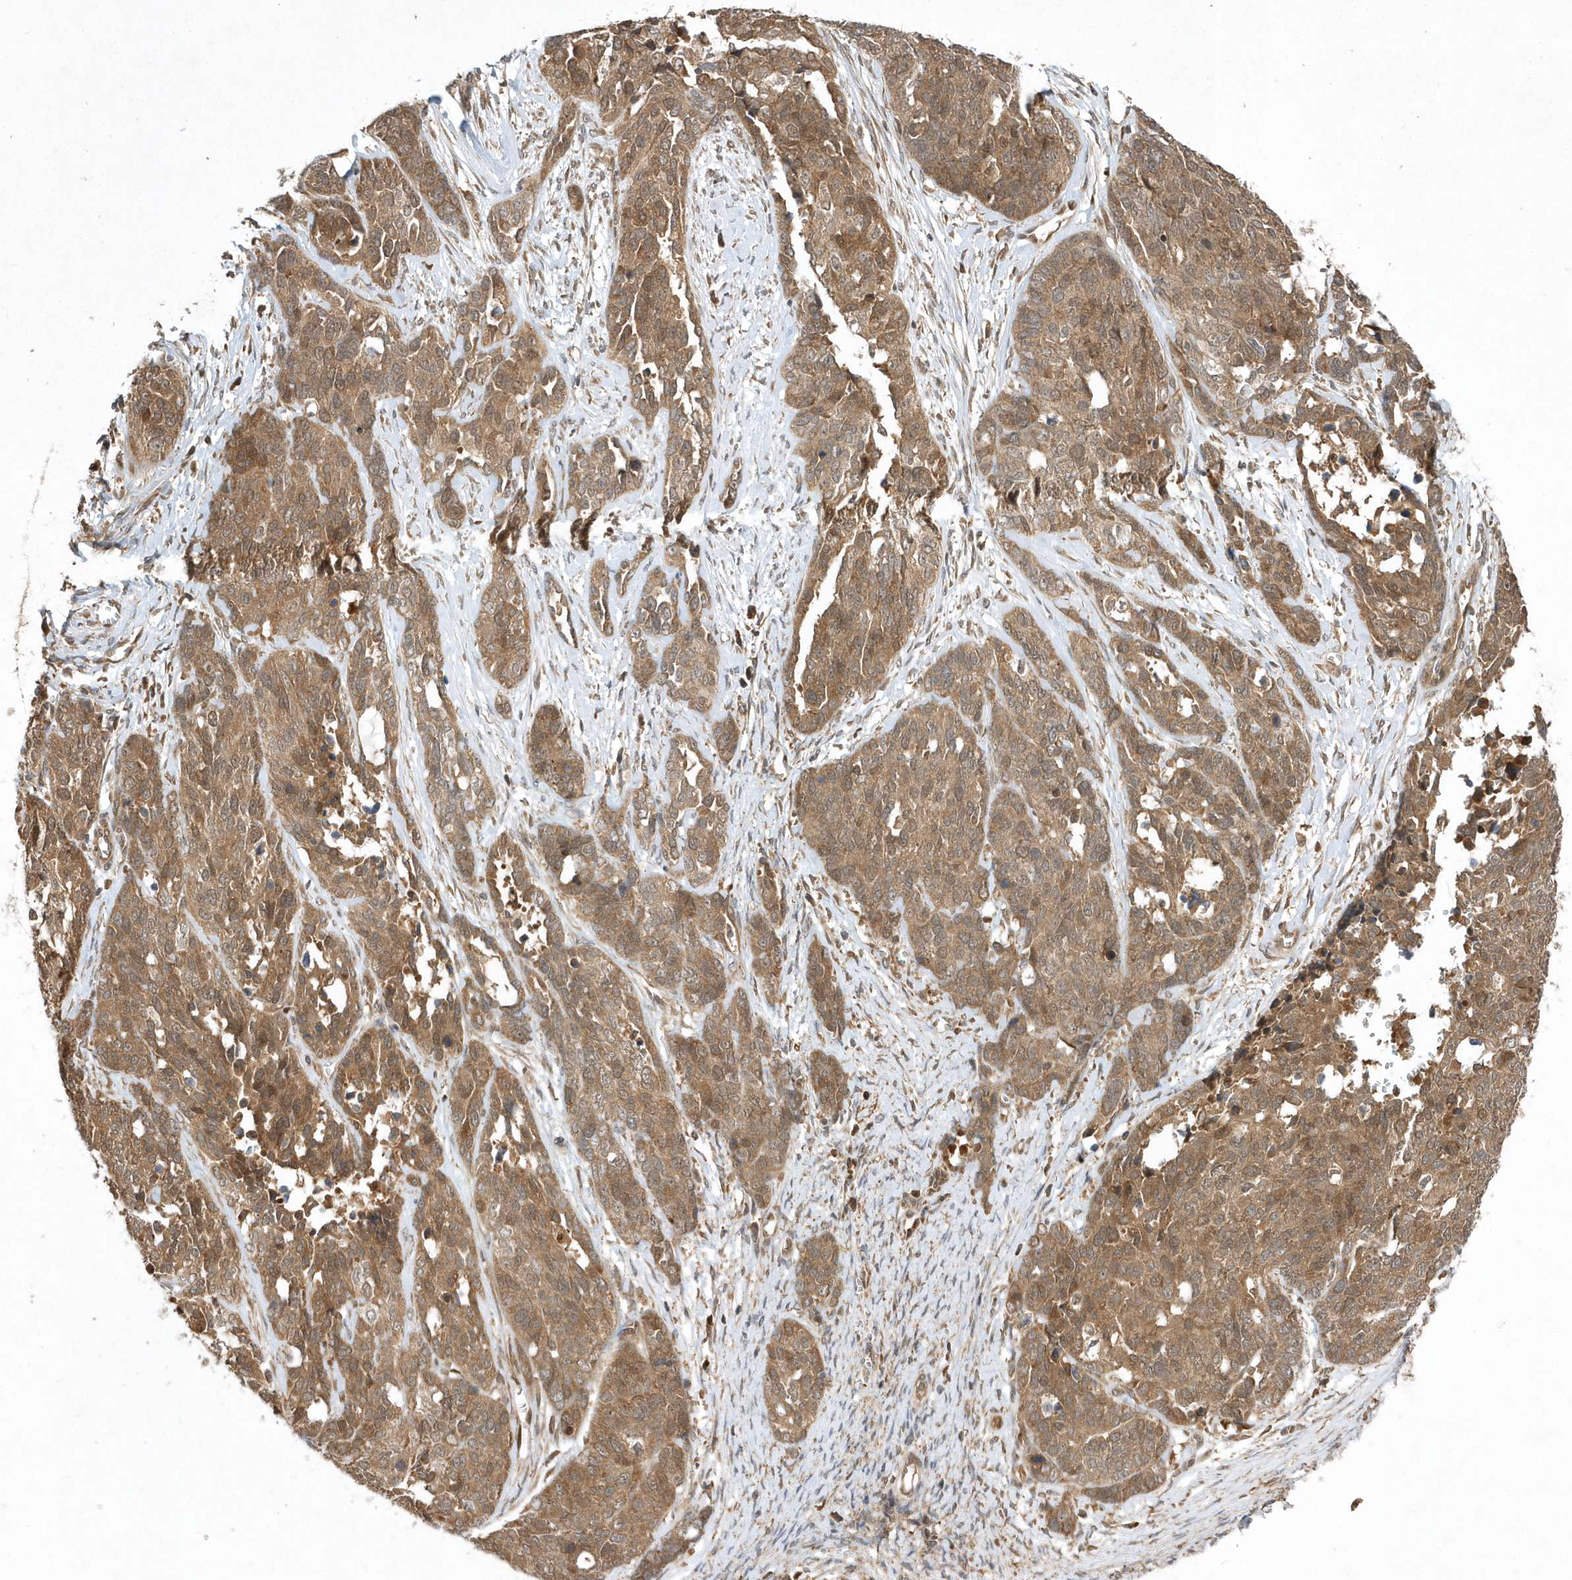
{"staining": {"intensity": "moderate", "quantity": ">75%", "location": "cytoplasmic/membranous"}, "tissue": "ovarian cancer", "cell_type": "Tumor cells", "image_type": "cancer", "snomed": [{"axis": "morphology", "description": "Cystadenocarcinoma, serous, NOS"}, {"axis": "topography", "description": "Ovary"}], "caption": "This is an image of IHC staining of serous cystadenocarcinoma (ovarian), which shows moderate staining in the cytoplasmic/membranous of tumor cells.", "gene": "GFM2", "patient": {"sex": "female", "age": 44}}